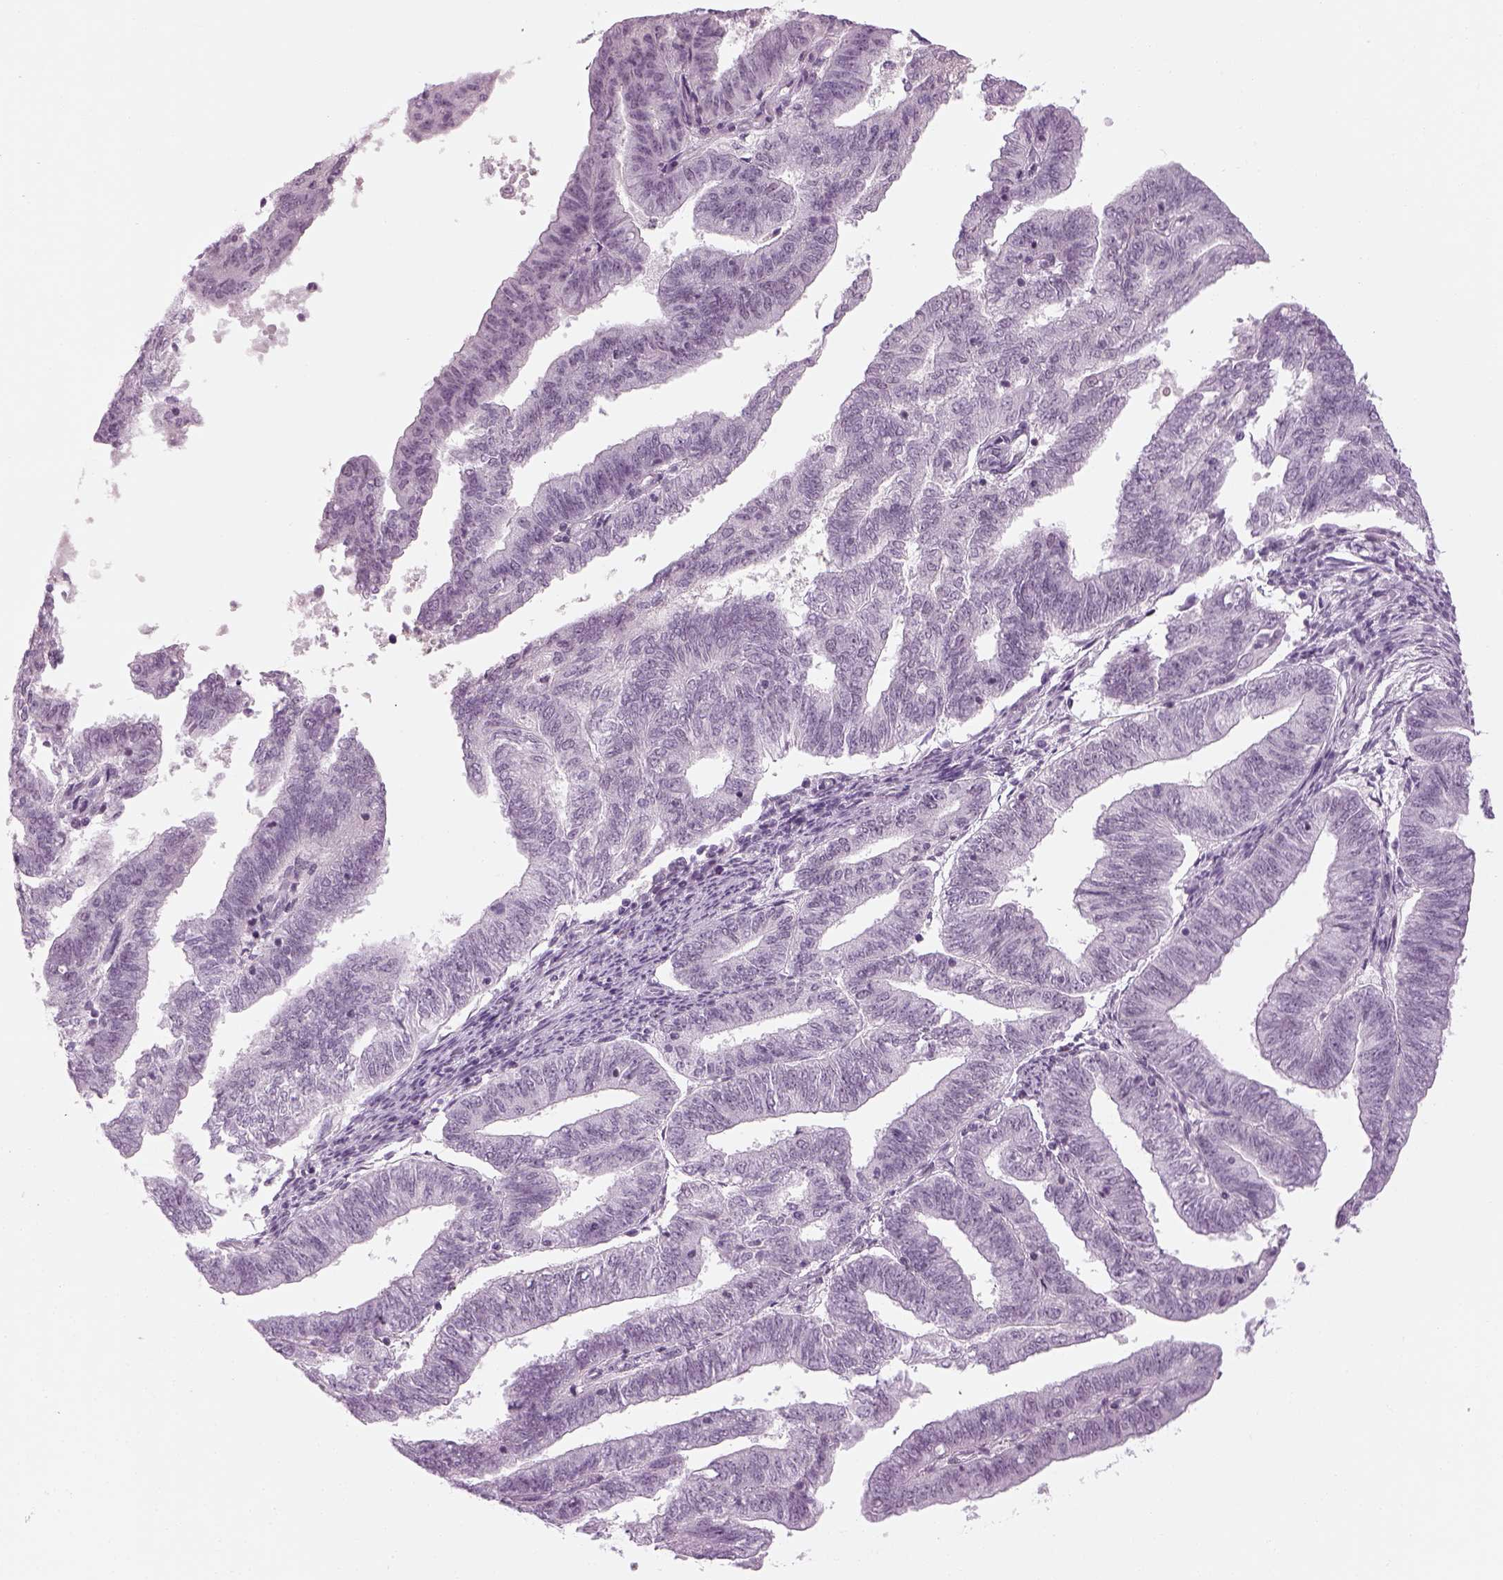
{"staining": {"intensity": "negative", "quantity": "none", "location": "none"}, "tissue": "endometrial cancer", "cell_type": "Tumor cells", "image_type": "cancer", "snomed": [{"axis": "morphology", "description": "Adenocarcinoma, NOS"}, {"axis": "topography", "description": "Endometrium"}], "caption": "A histopathology image of endometrial cancer (adenocarcinoma) stained for a protein exhibits no brown staining in tumor cells. (Brightfield microscopy of DAB immunohistochemistry at high magnification).", "gene": "KCNG2", "patient": {"sex": "female", "age": 82}}